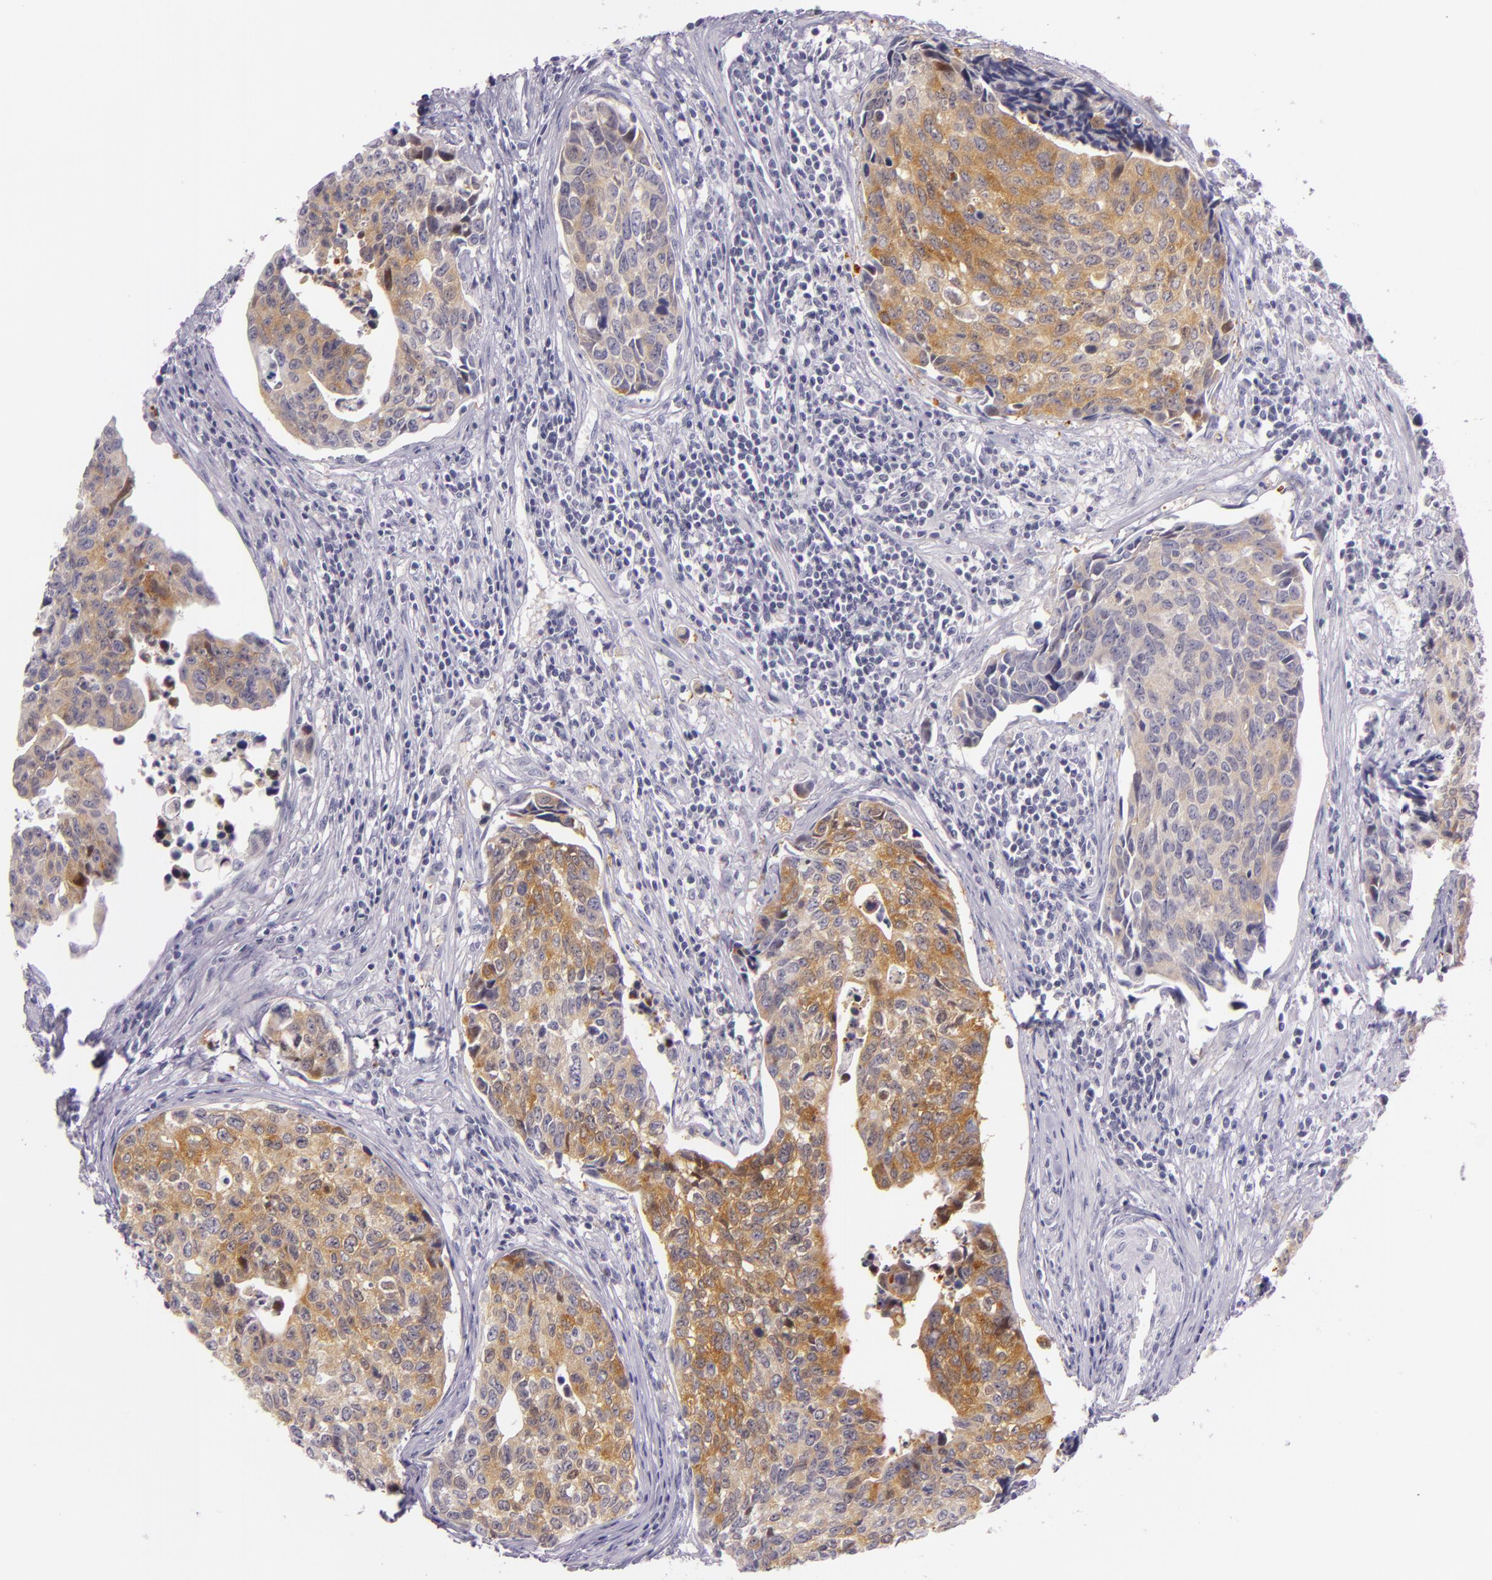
{"staining": {"intensity": "moderate", "quantity": "25%-75%", "location": "cytoplasmic/membranous"}, "tissue": "urothelial cancer", "cell_type": "Tumor cells", "image_type": "cancer", "snomed": [{"axis": "morphology", "description": "Urothelial carcinoma, High grade"}, {"axis": "topography", "description": "Urinary bladder"}], "caption": "A brown stain labels moderate cytoplasmic/membranous staining of a protein in urothelial cancer tumor cells.", "gene": "HSP90AA1", "patient": {"sex": "male", "age": 81}}